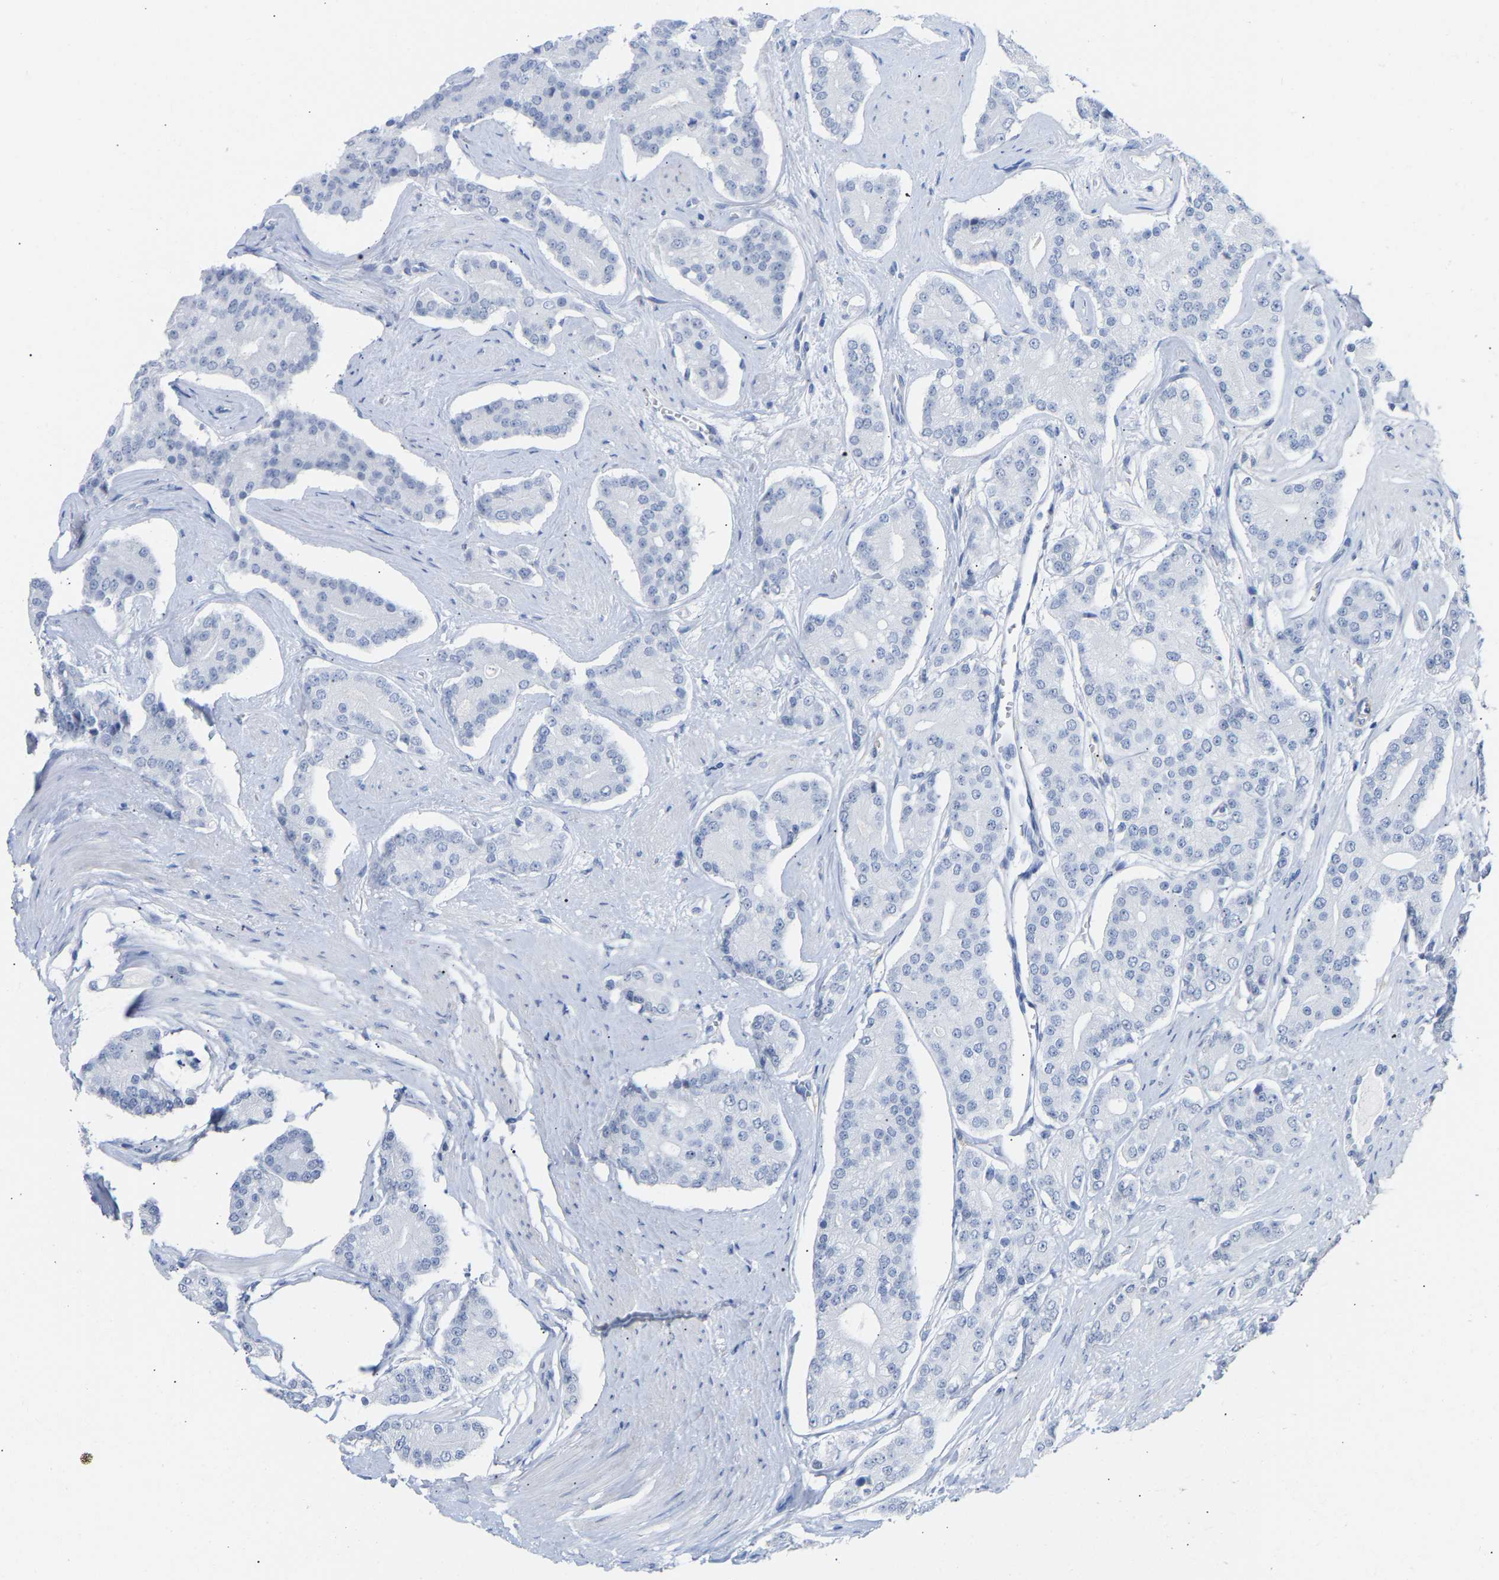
{"staining": {"intensity": "negative", "quantity": "none", "location": "none"}, "tissue": "prostate cancer", "cell_type": "Tumor cells", "image_type": "cancer", "snomed": [{"axis": "morphology", "description": "Adenocarcinoma, High grade"}, {"axis": "topography", "description": "Prostate"}], "caption": "This photomicrograph is of prostate cancer stained with immunohistochemistry (IHC) to label a protein in brown with the nuclei are counter-stained blue. There is no staining in tumor cells. (DAB (3,3'-diaminobenzidine) immunohistochemistry (IHC), high magnification).", "gene": "AMPH", "patient": {"sex": "male", "age": 71}}